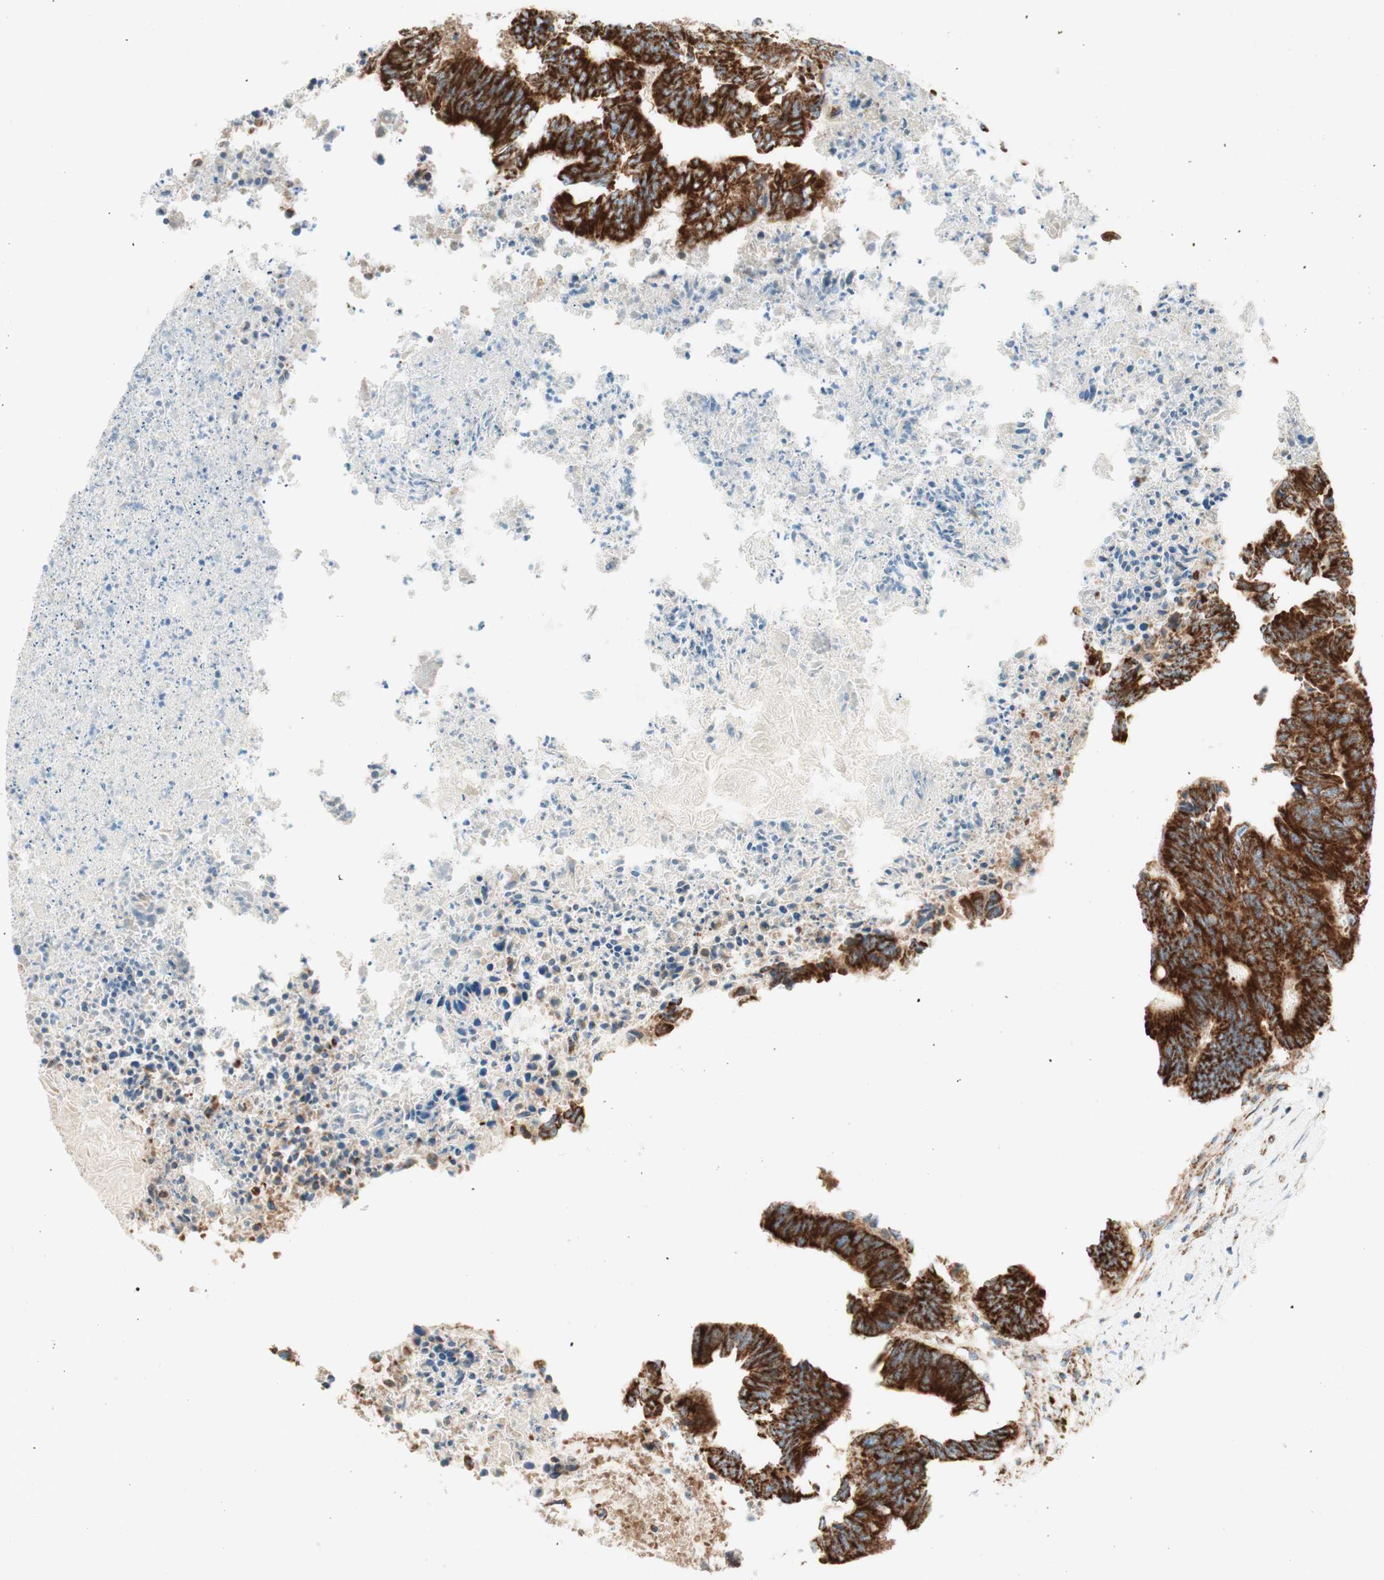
{"staining": {"intensity": "strong", "quantity": ">75%", "location": "cytoplasmic/membranous"}, "tissue": "colorectal cancer", "cell_type": "Tumor cells", "image_type": "cancer", "snomed": [{"axis": "morphology", "description": "Adenocarcinoma, NOS"}, {"axis": "topography", "description": "Rectum"}], "caption": "The immunohistochemical stain labels strong cytoplasmic/membranous staining in tumor cells of colorectal cancer (adenocarcinoma) tissue.", "gene": "TOMM20", "patient": {"sex": "male", "age": 63}}